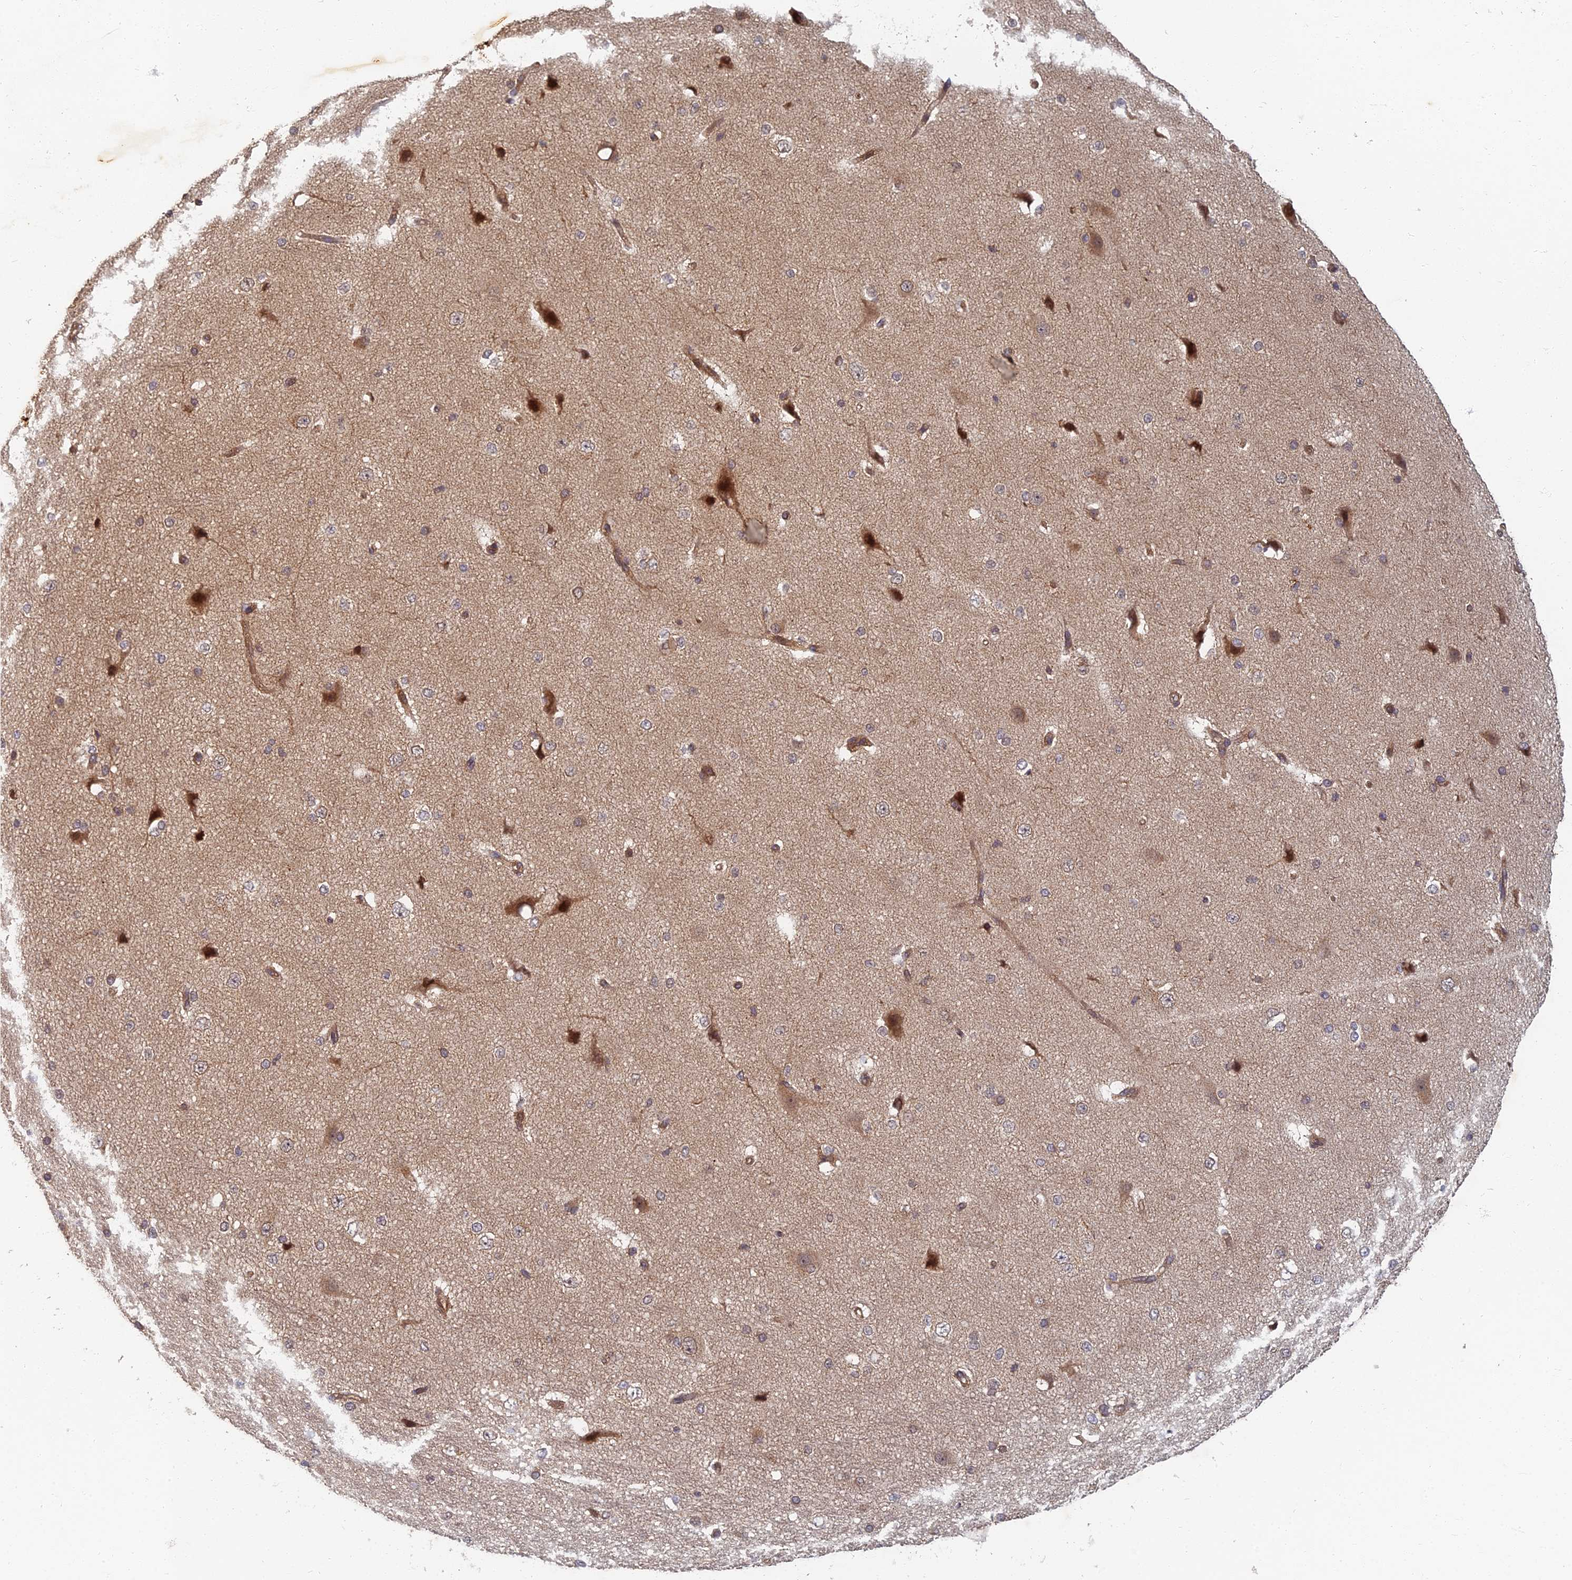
{"staining": {"intensity": "moderate", "quantity": ">75%", "location": "cytoplasmic/membranous"}, "tissue": "cerebral cortex", "cell_type": "Endothelial cells", "image_type": "normal", "snomed": [{"axis": "morphology", "description": "Normal tissue, NOS"}, {"axis": "morphology", "description": "Developmental malformation"}, {"axis": "topography", "description": "Cerebral cortex"}], "caption": "Protein staining exhibits moderate cytoplasmic/membranous staining in about >75% of endothelial cells in benign cerebral cortex.", "gene": "INO80D", "patient": {"sex": "female", "age": 30}}